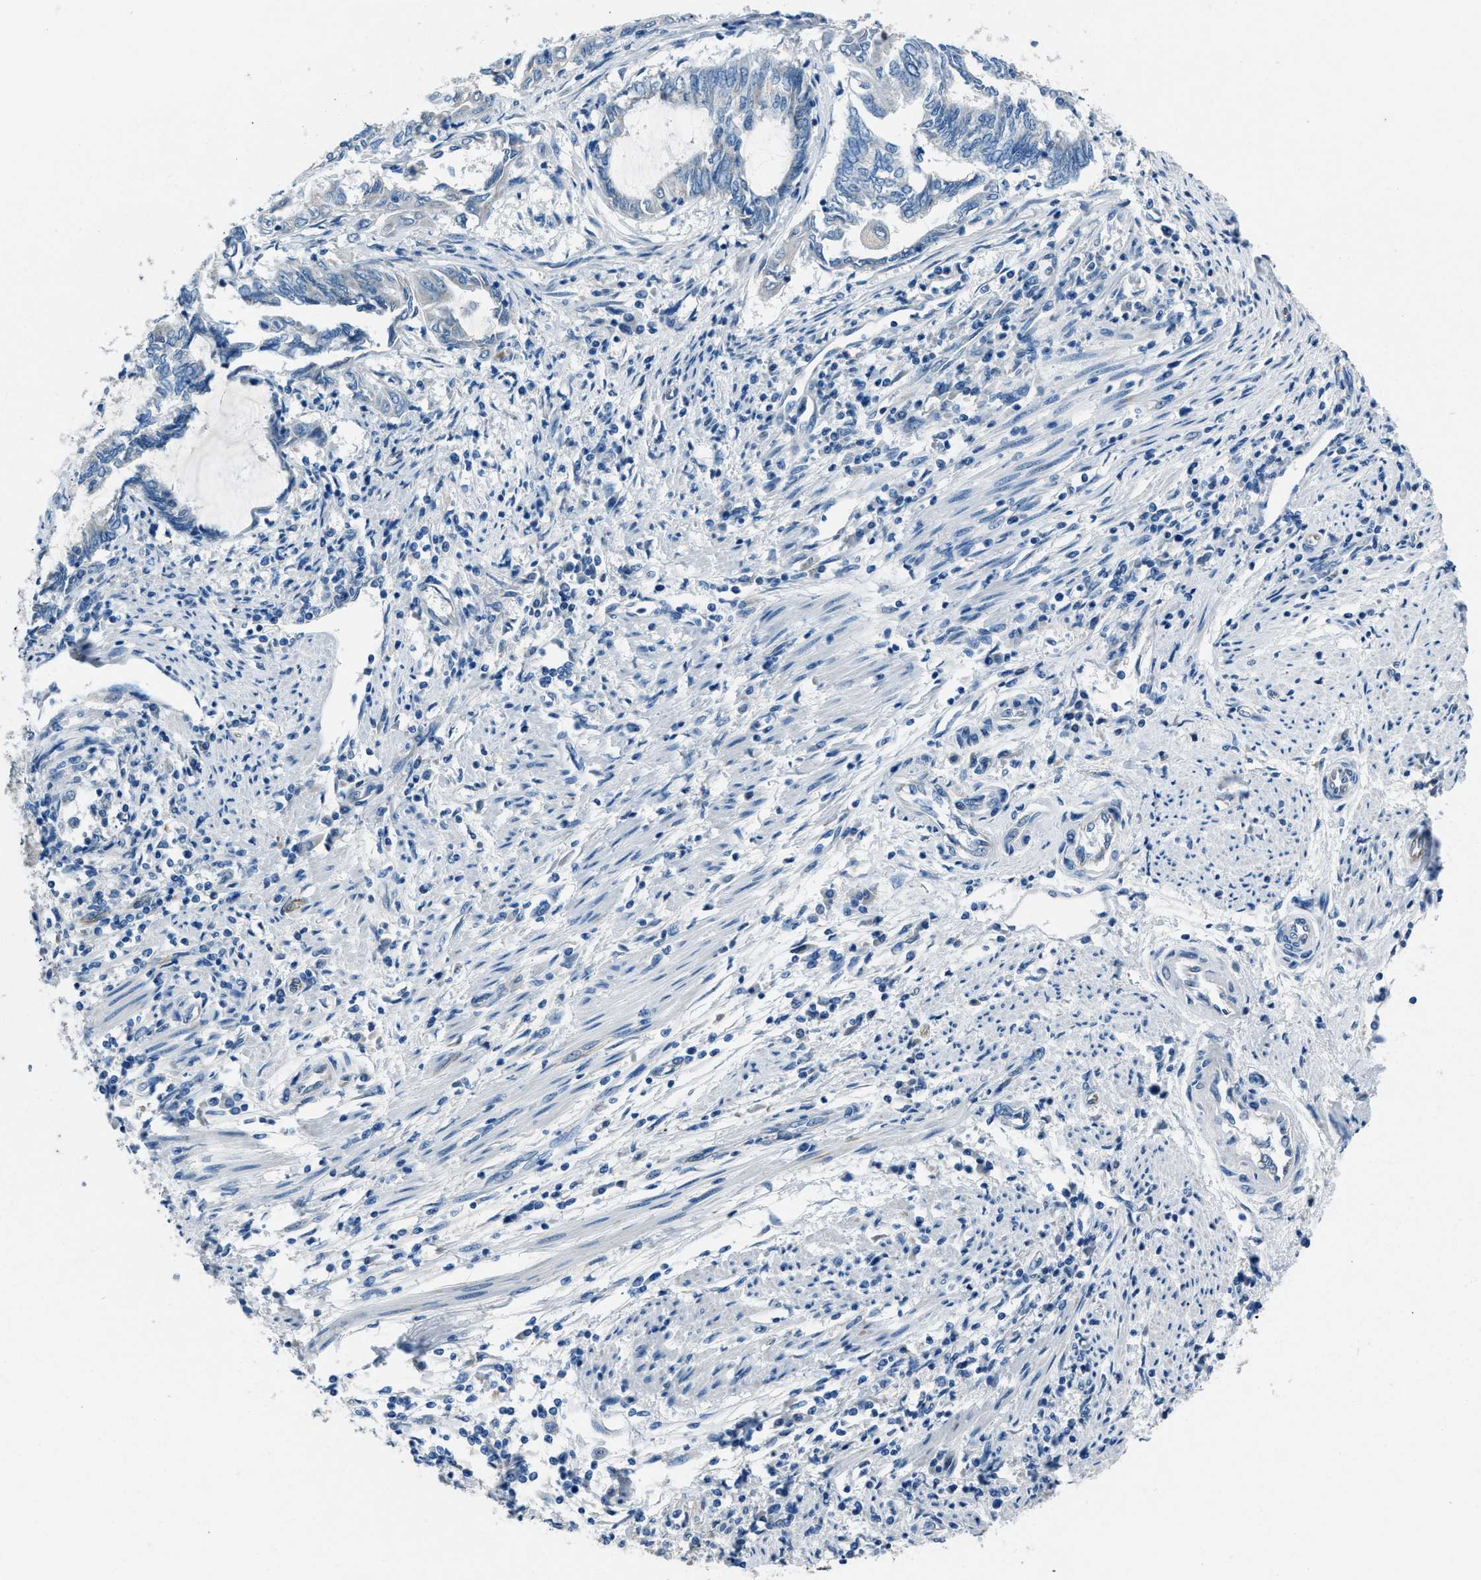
{"staining": {"intensity": "negative", "quantity": "none", "location": "none"}, "tissue": "endometrial cancer", "cell_type": "Tumor cells", "image_type": "cancer", "snomed": [{"axis": "morphology", "description": "Adenocarcinoma, NOS"}, {"axis": "topography", "description": "Uterus"}, {"axis": "topography", "description": "Endometrium"}], "caption": "Endometrial cancer (adenocarcinoma) stained for a protein using immunohistochemistry shows no staining tumor cells.", "gene": "AMACR", "patient": {"sex": "female", "age": 70}}